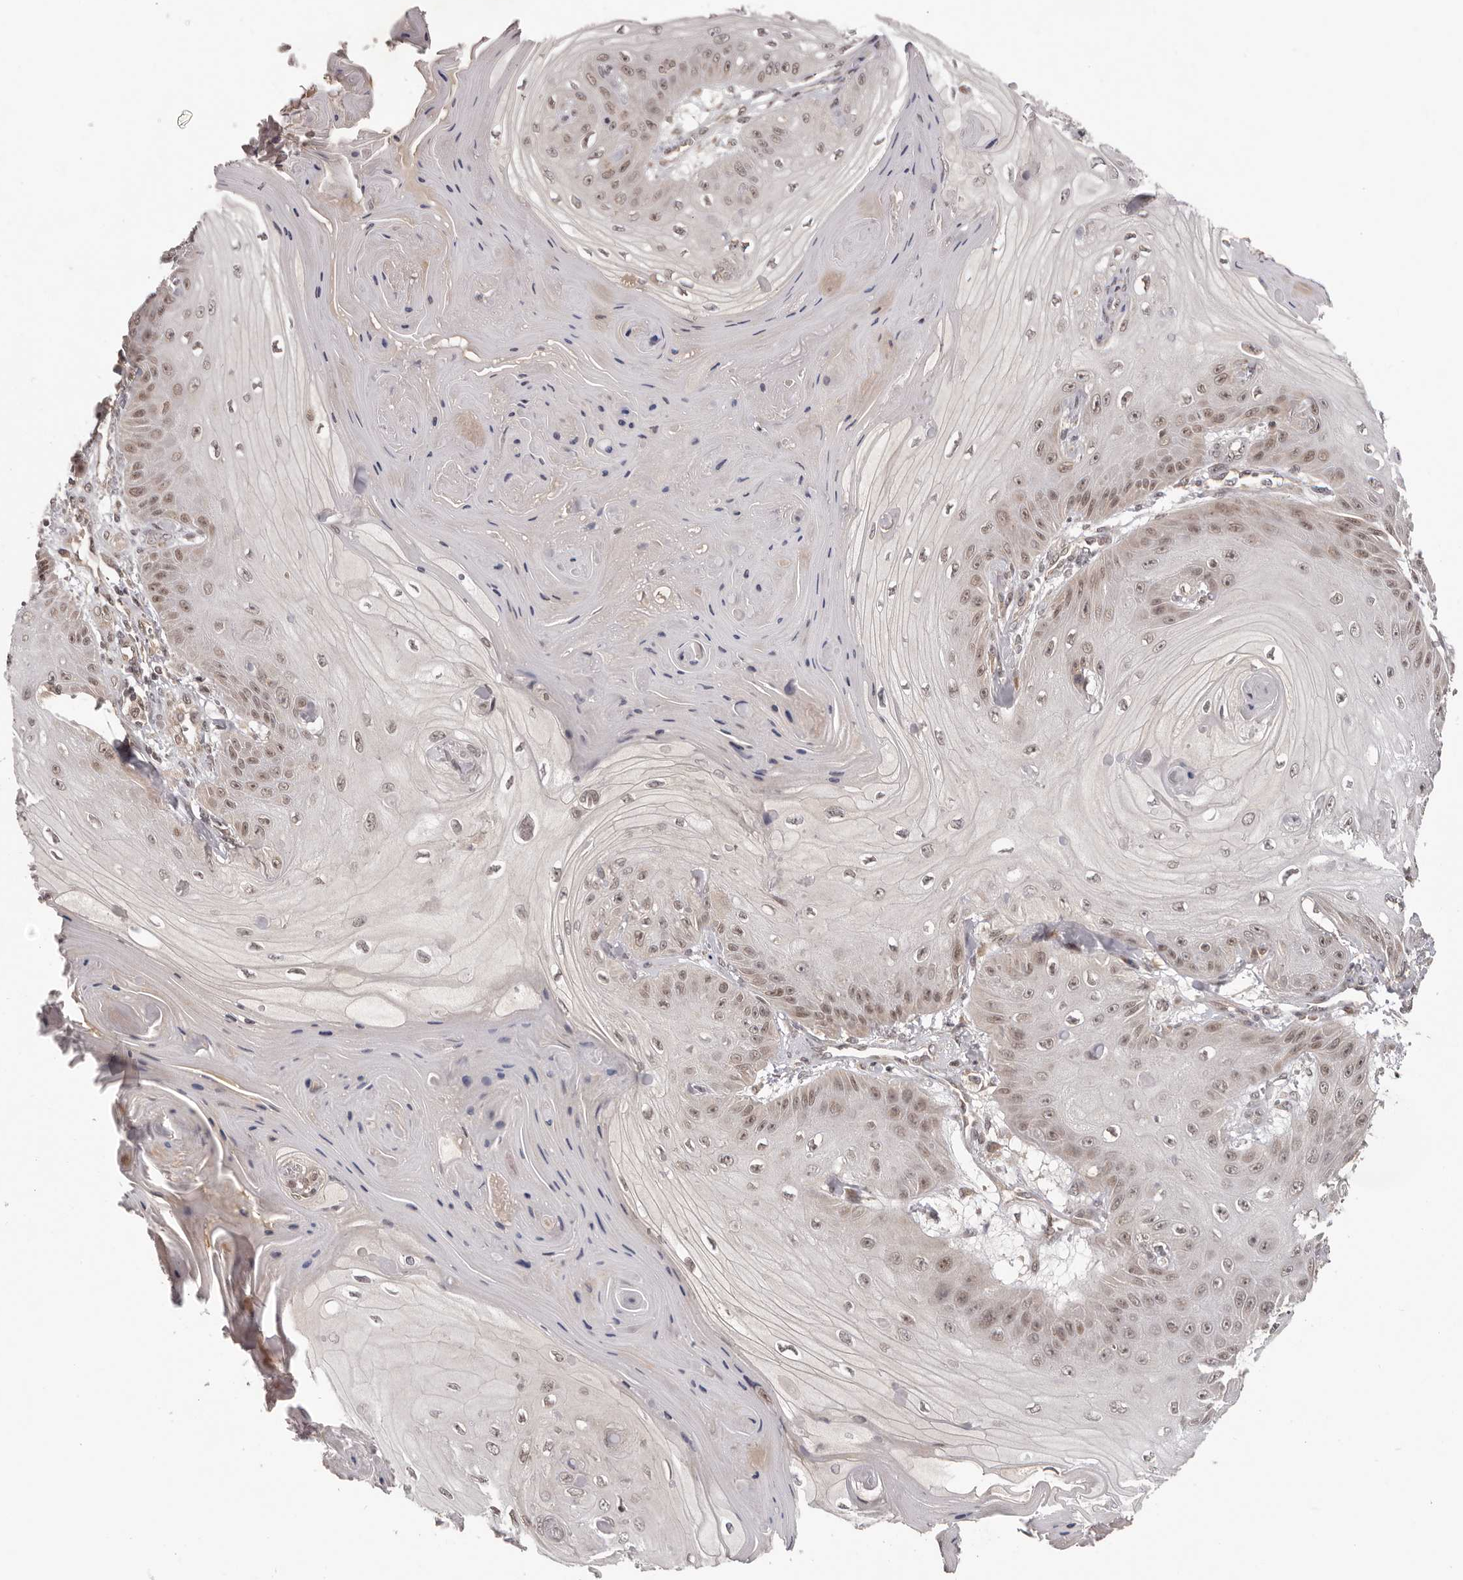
{"staining": {"intensity": "weak", "quantity": "25%-75%", "location": "nuclear"}, "tissue": "skin cancer", "cell_type": "Tumor cells", "image_type": "cancer", "snomed": [{"axis": "morphology", "description": "Squamous cell carcinoma, NOS"}, {"axis": "topography", "description": "Skin"}], "caption": "A high-resolution histopathology image shows IHC staining of skin cancer, which exhibits weak nuclear staining in about 25%-75% of tumor cells. (brown staining indicates protein expression, while blue staining denotes nuclei).", "gene": "TBX5", "patient": {"sex": "male", "age": 74}}